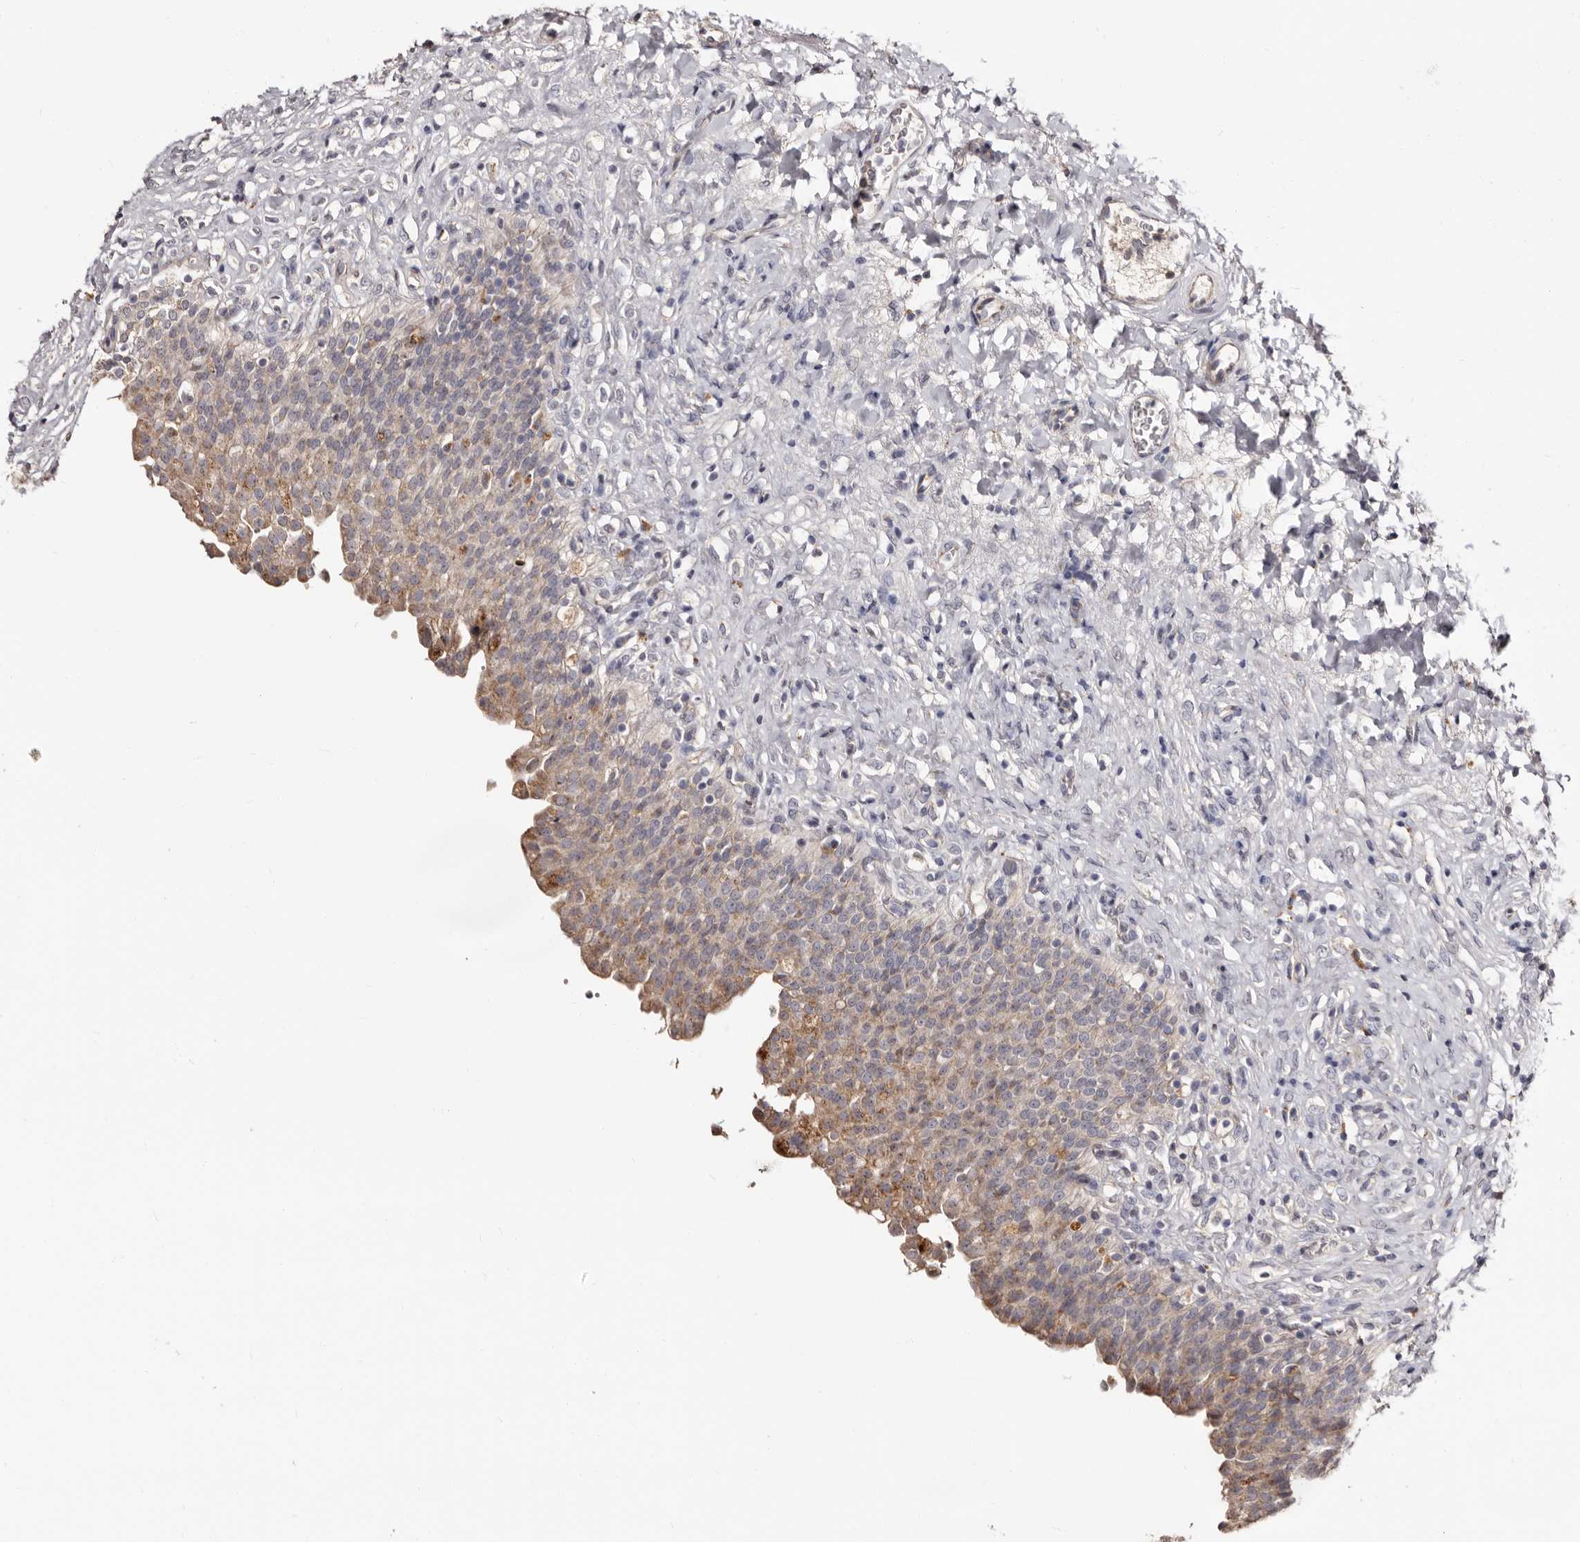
{"staining": {"intensity": "moderate", "quantity": "25%-75%", "location": "cytoplasmic/membranous"}, "tissue": "urinary bladder", "cell_type": "Urothelial cells", "image_type": "normal", "snomed": [{"axis": "morphology", "description": "Urothelial carcinoma, High grade"}, {"axis": "topography", "description": "Urinary bladder"}], "caption": "A histopathology image of urinary bladder stained for a protein reveals moderate cytoplasmic/membranous brown staining in urothelial cells.", "gene": "PTAFR", "patient": {"sex": "male", "age": 46}}